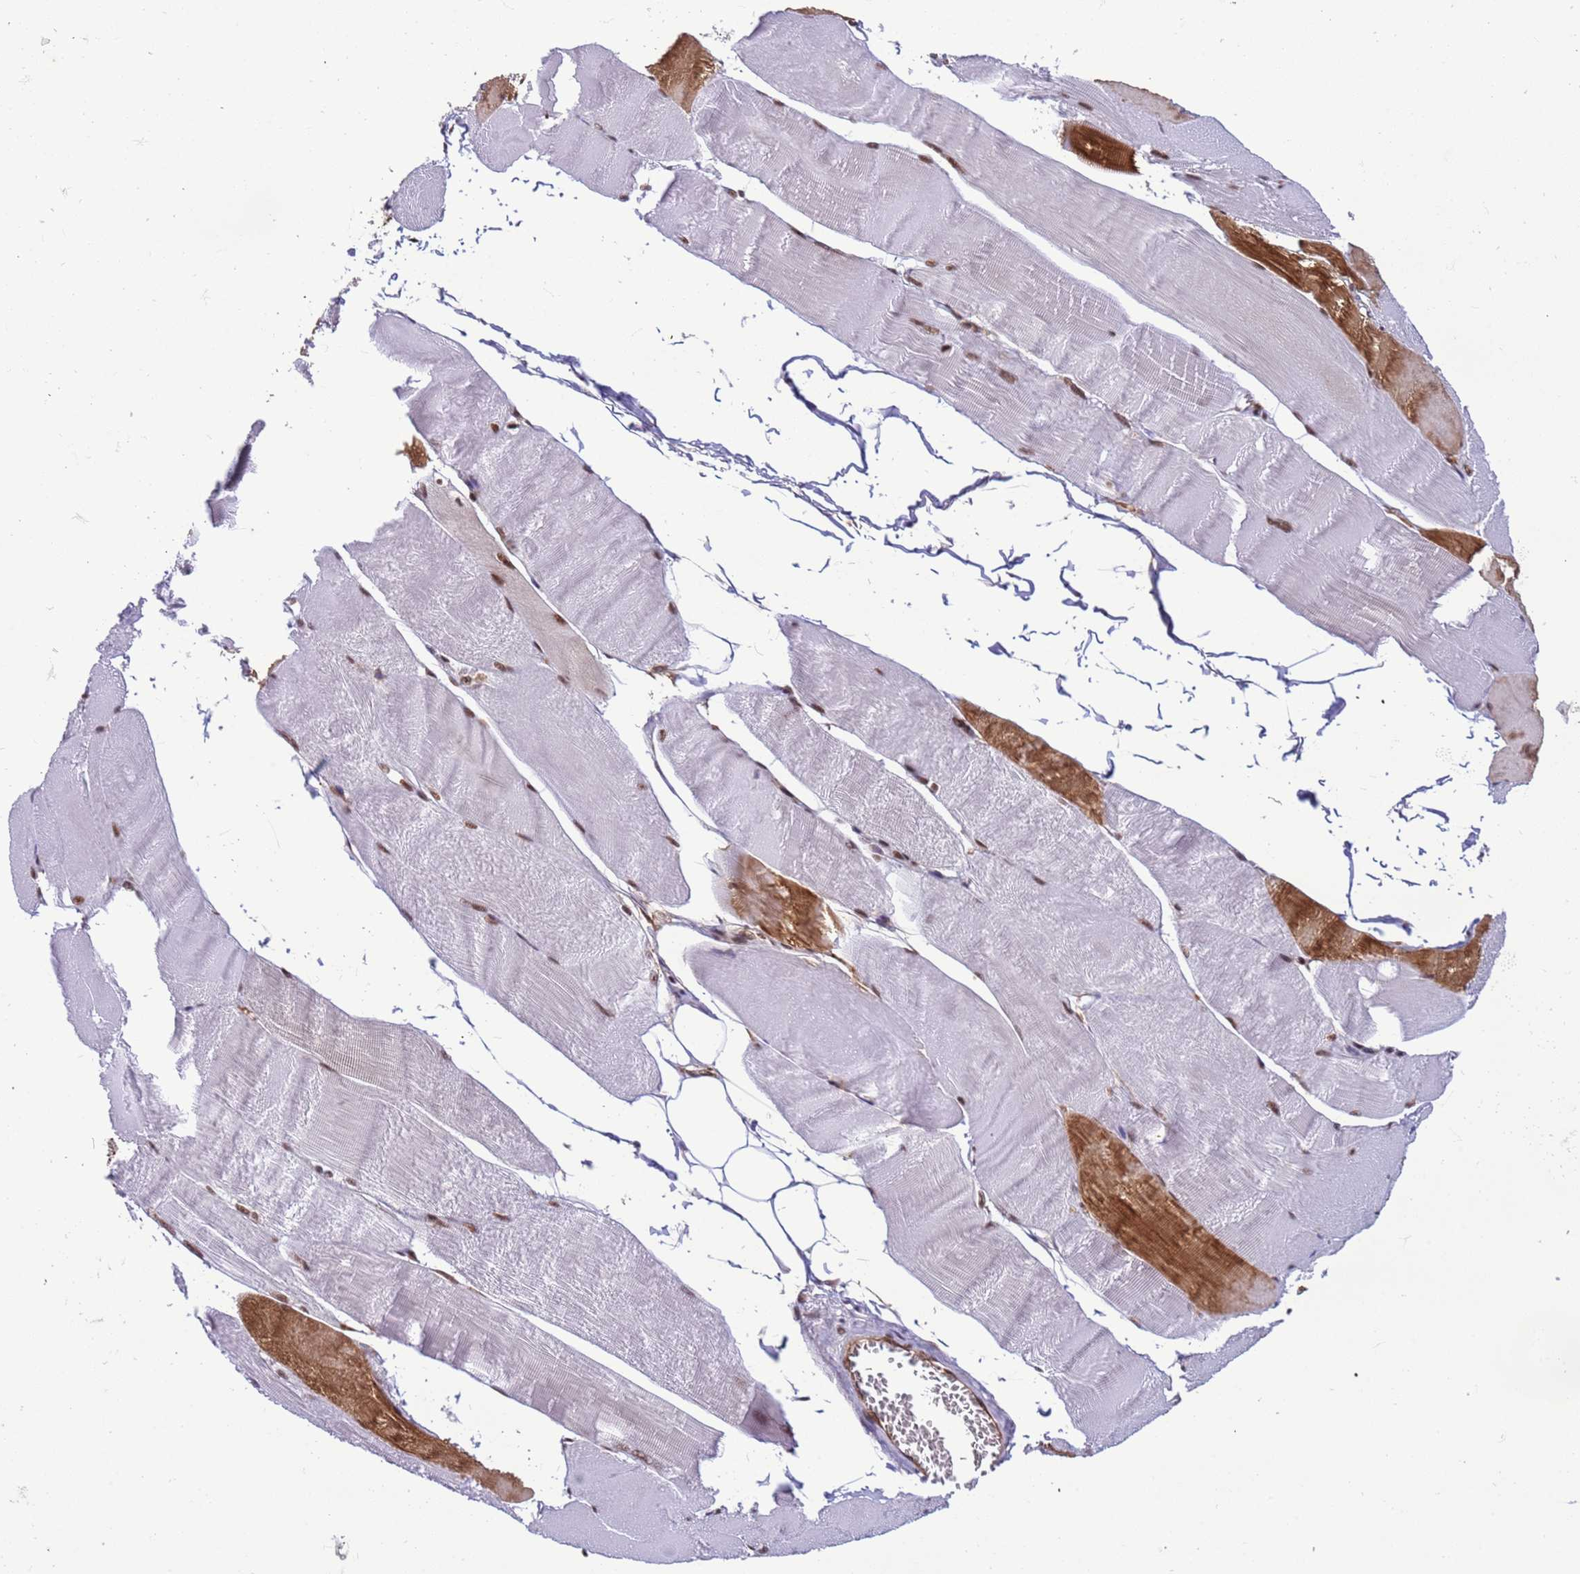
{"staining": {"intensity": "strong", "quantity": "25%-75%", "location": "cytoplasmic/membranous,nuclear"}, "tissue": "skeletal muscle", "cell_type": "Myocytes", "image_type": "normal", "snomed": [{"axis": "morphology", "description": "Normal tissue, NOS"}, {"axis": "morphology", "description": "Basal cell carcinoma"}, {"axis": "topography", "description": "Skeletal muscle"}], "caption": "Immunohistochemistry staining of benign skeletal muscle, which demonstrates high levels of strong cytoplasmic/membranous,nuclear expression in about 25%-75% of myocytes indicating strong cytoplasmic/membranous,nuclear protein staining. The staining was performed using DAB (3,3'-diaminobenzidine) (brown) for protein detection and nuclei were counterstained in hematoxylin (blue).", "gene": "SRRT", "patient": {"sex": "female", "age": 64}}